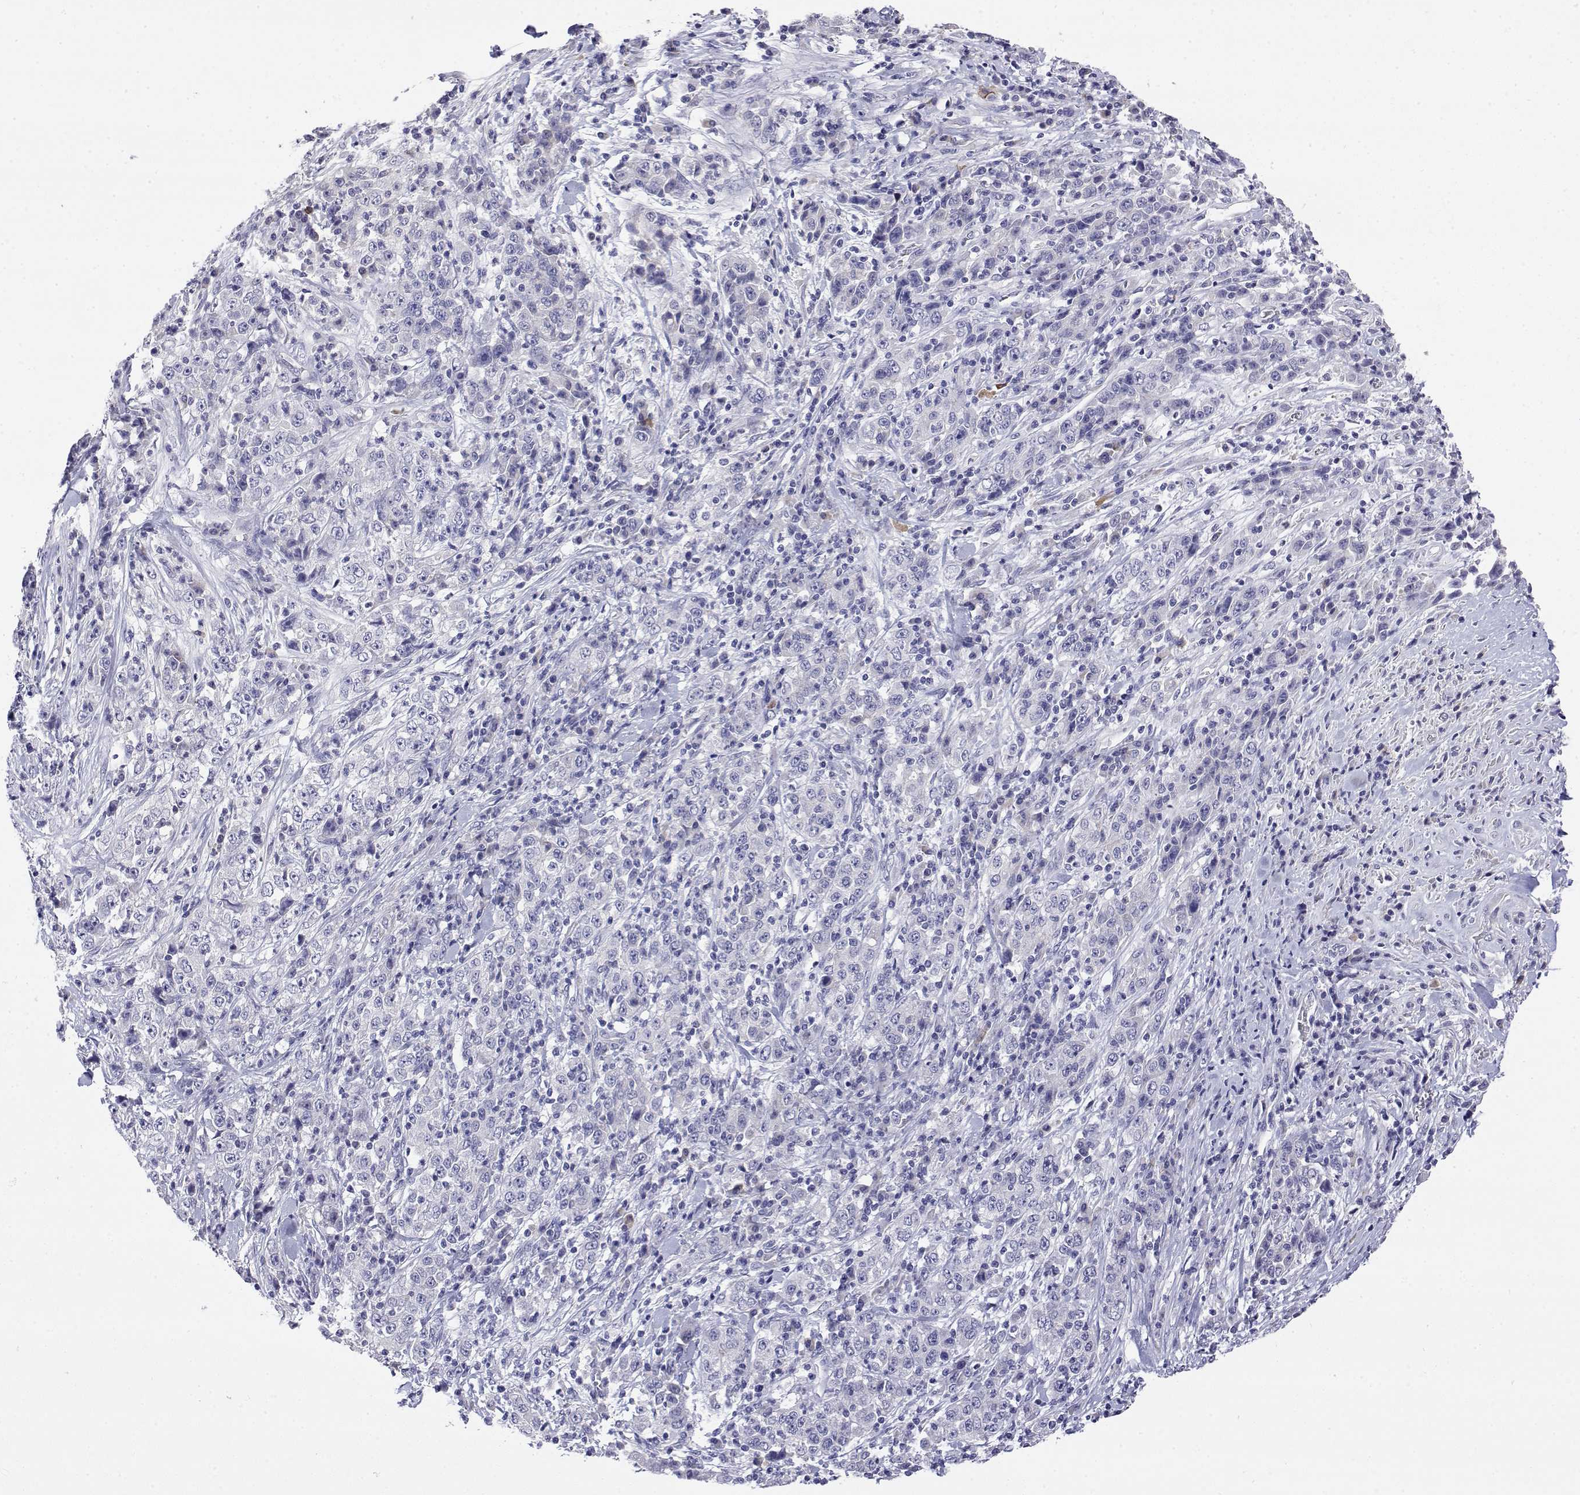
{"staining": {"intensity": "negative", "quantity": "none", "location": "none"}, "tissue": "stomach cancer", "cell_type": "Tumor cells", "image_type": "cancer", "snomed": [{"axis": "morphology", "description": "Normal tissue, NOS"}, {"axis": "morphology", "description": "Adenocarcinoma, NOS"}, {"axis": "topography", "description": "Stomach, upper"}, {"axis": "topography", "description": "Stomach"}], "caption": "Micrograph shows no protein expression in tumor cells of stomach cancer tissue.", "gene": "LY6D", "patient": {"sex": "male", "age": 59}}